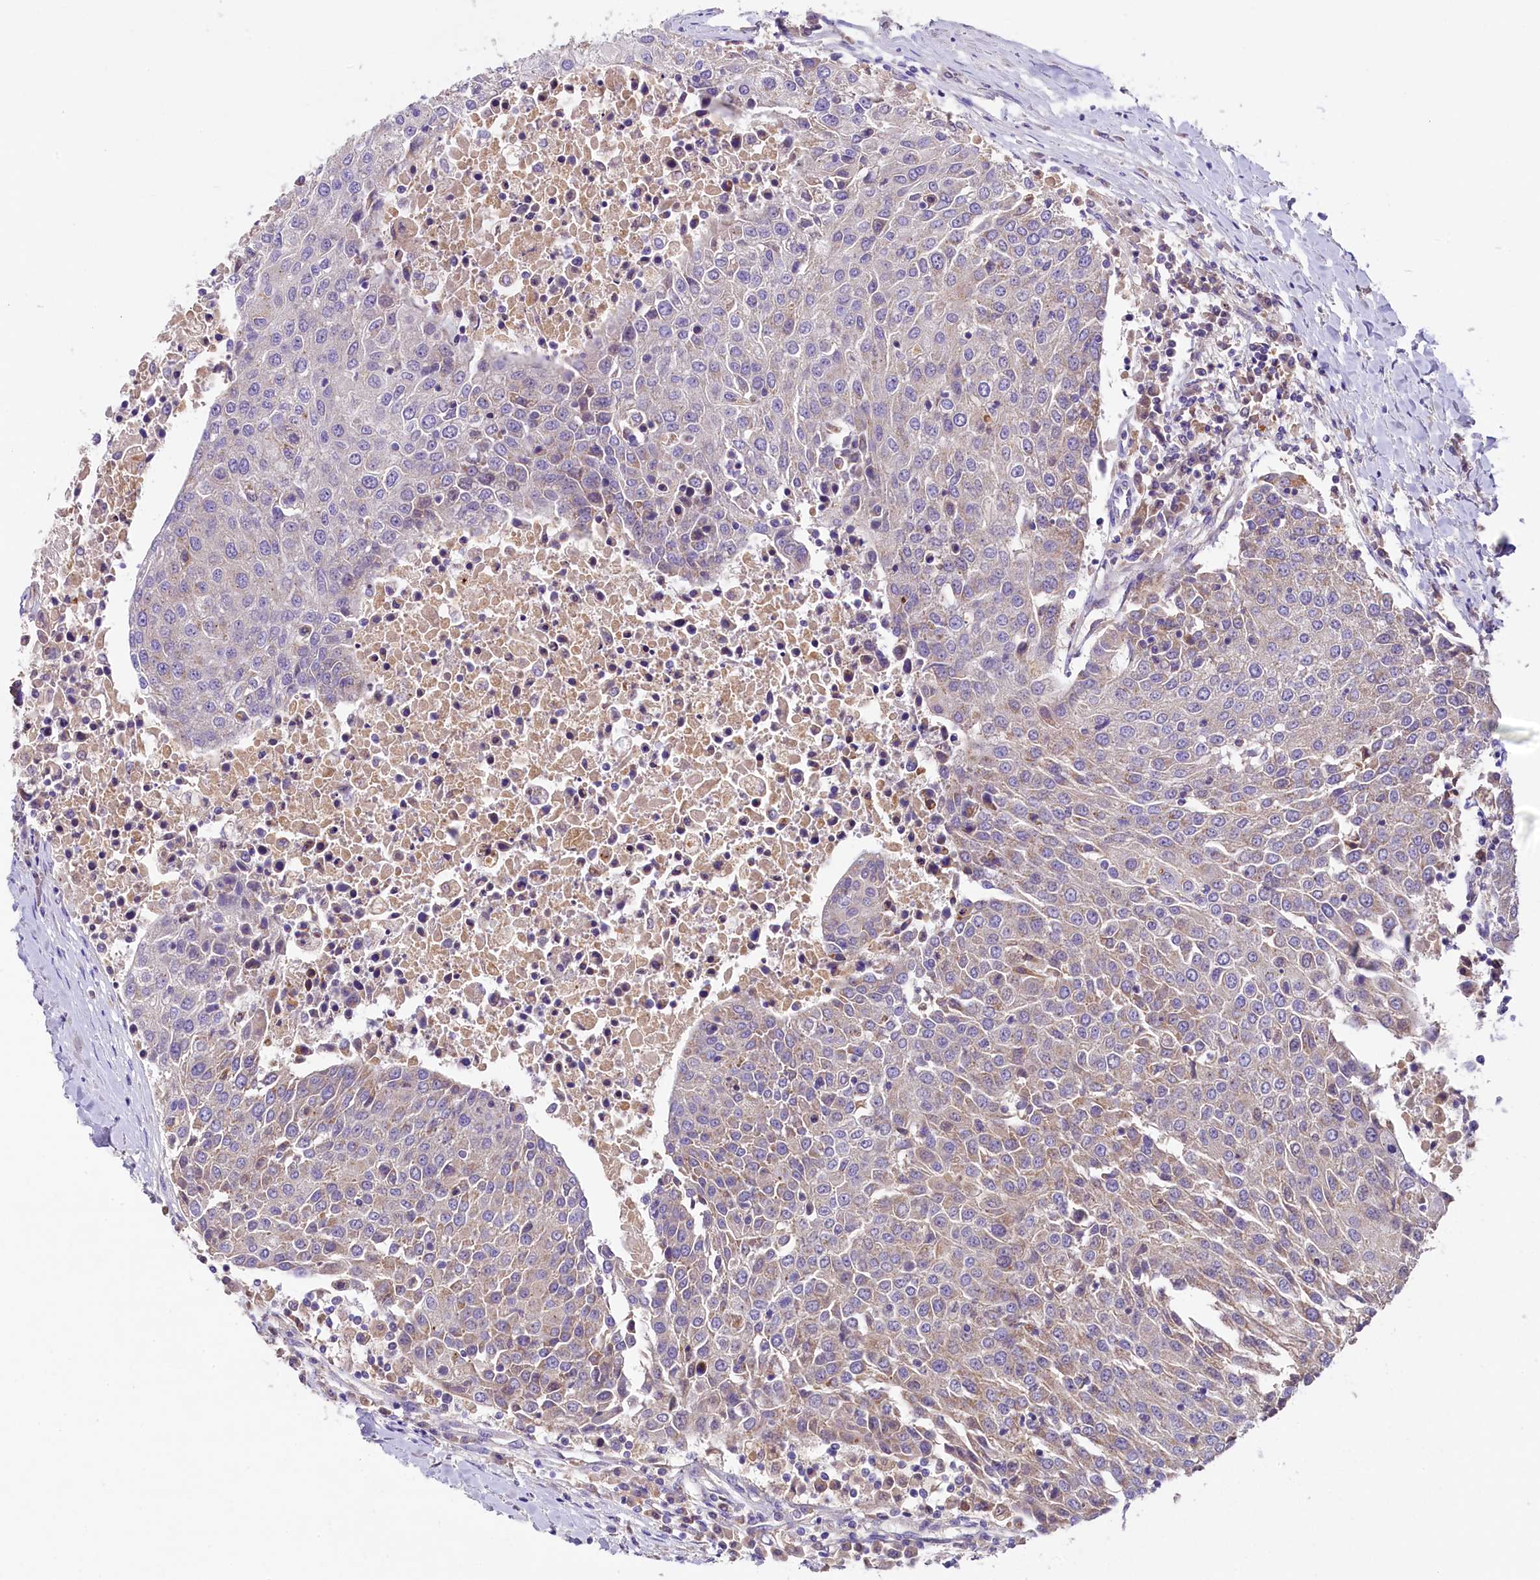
{"staining": {"intensity": "weak", "quantity": "<25%", "location": "cytoplasmic/membranous"}, "tissue": "urothelial cancer", "cell_type": "Tumor cells", "image_type": "cancer", "snomed": [{"axis": "morphology", "description": "Urothelial carcinoma, High grade"}, {"axis": "topography", "description": "Urinary bladder"}], "caption": "Tumor cells are negative for protein expression in human urothelial carcinoma (high-grade). (DAB immunohistochemistry, high magnification).", "gene": "PMPCB", "patient": {"sex": "female", "age": 85}}